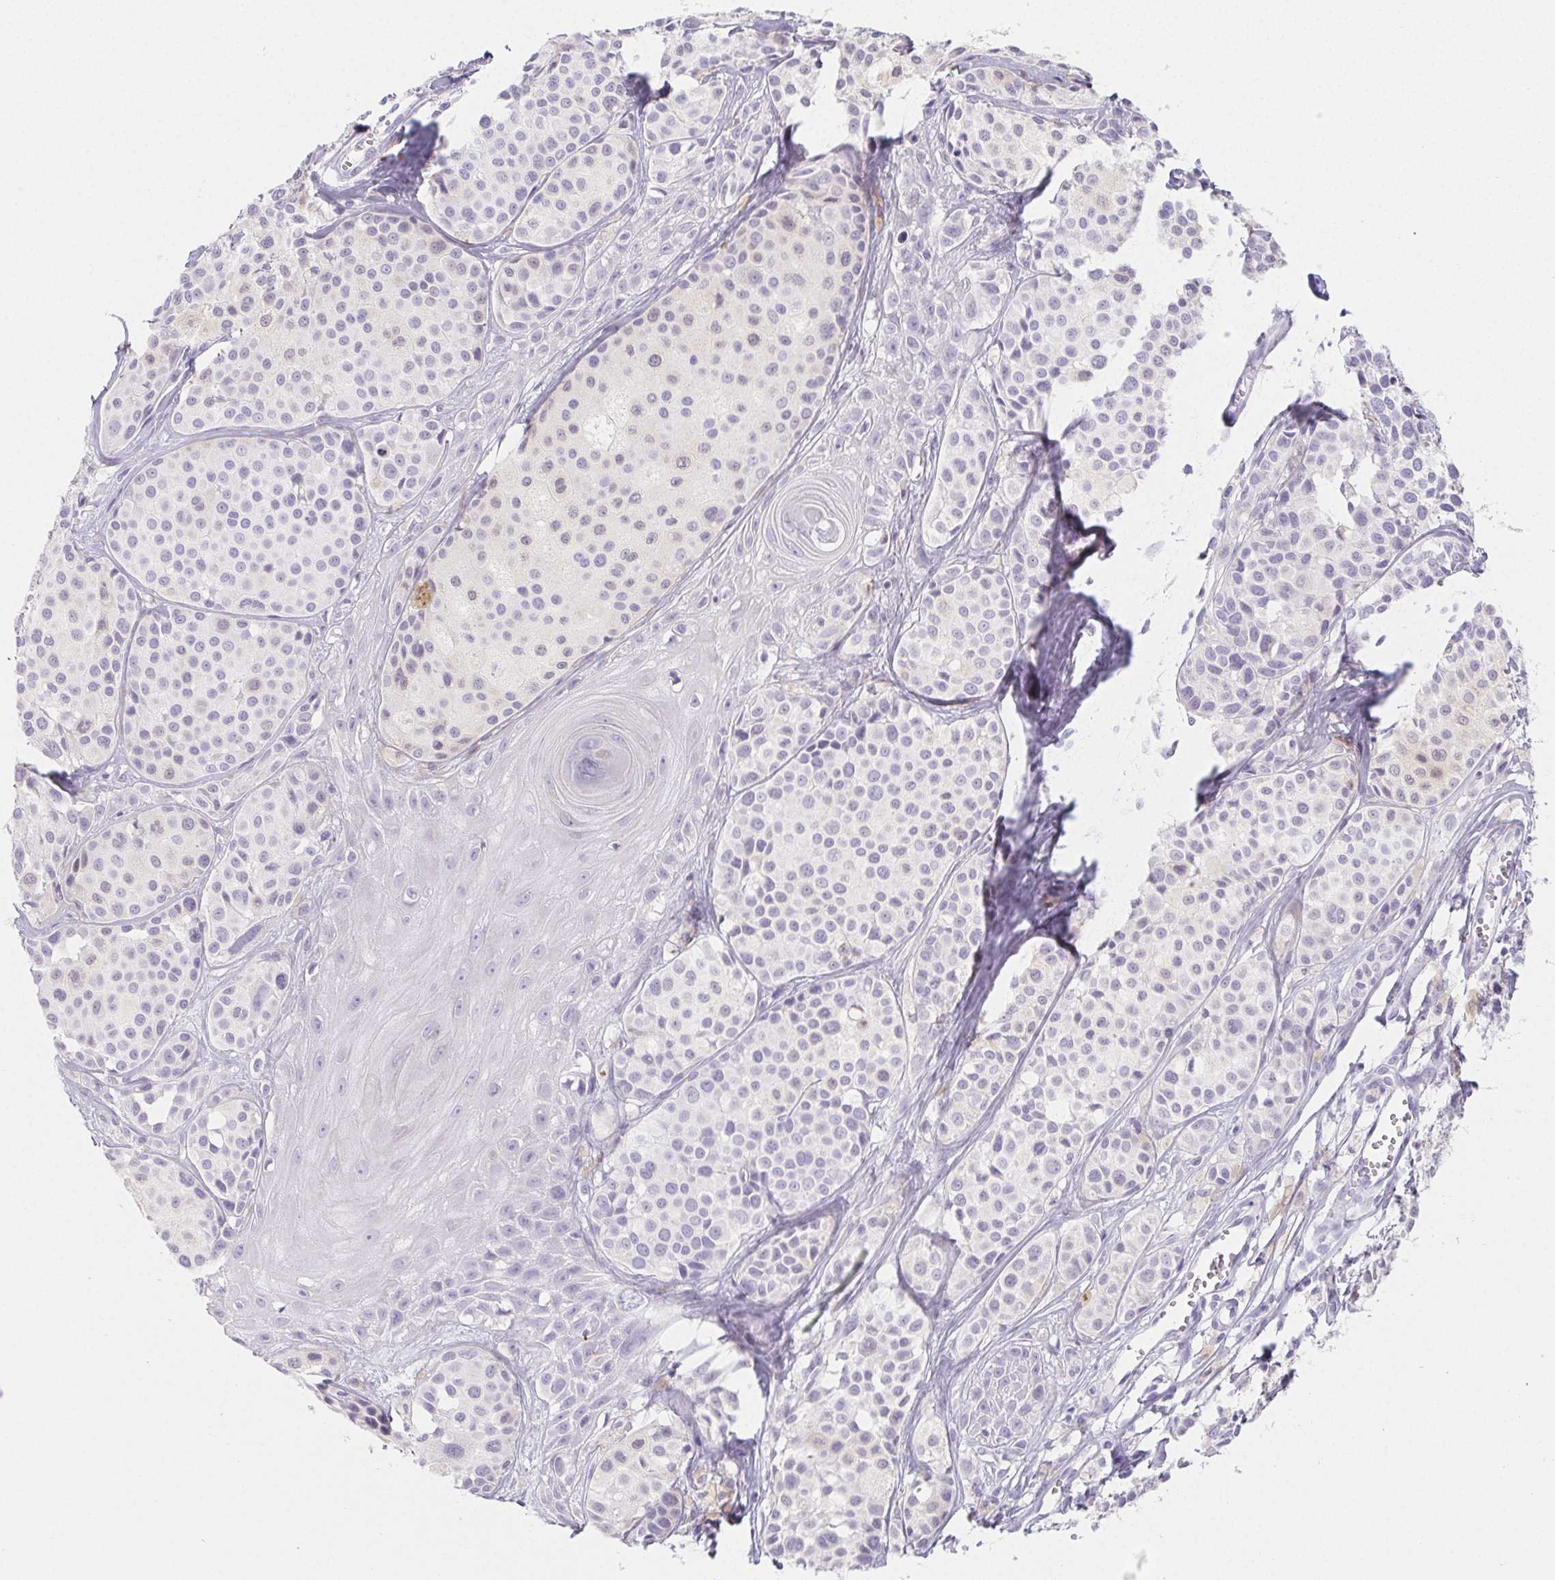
{"staining": {"intensity": "negative", "quantity": "none", "location": "none"}, "tissue": "melanoma", "cell_type": "Tumor cells", "image_type": "cancer", "snomed": [{"axis": "morphology", "description": "Malignant melanoma, NOS"}, {"axis": "topography", "description": "Skin"}], "caption": "Immunohistochemistry of human melanoma shows no staining in tumor cells.", "gene": "ZBBX", "patient": {"sex": "male", "age": 77}}